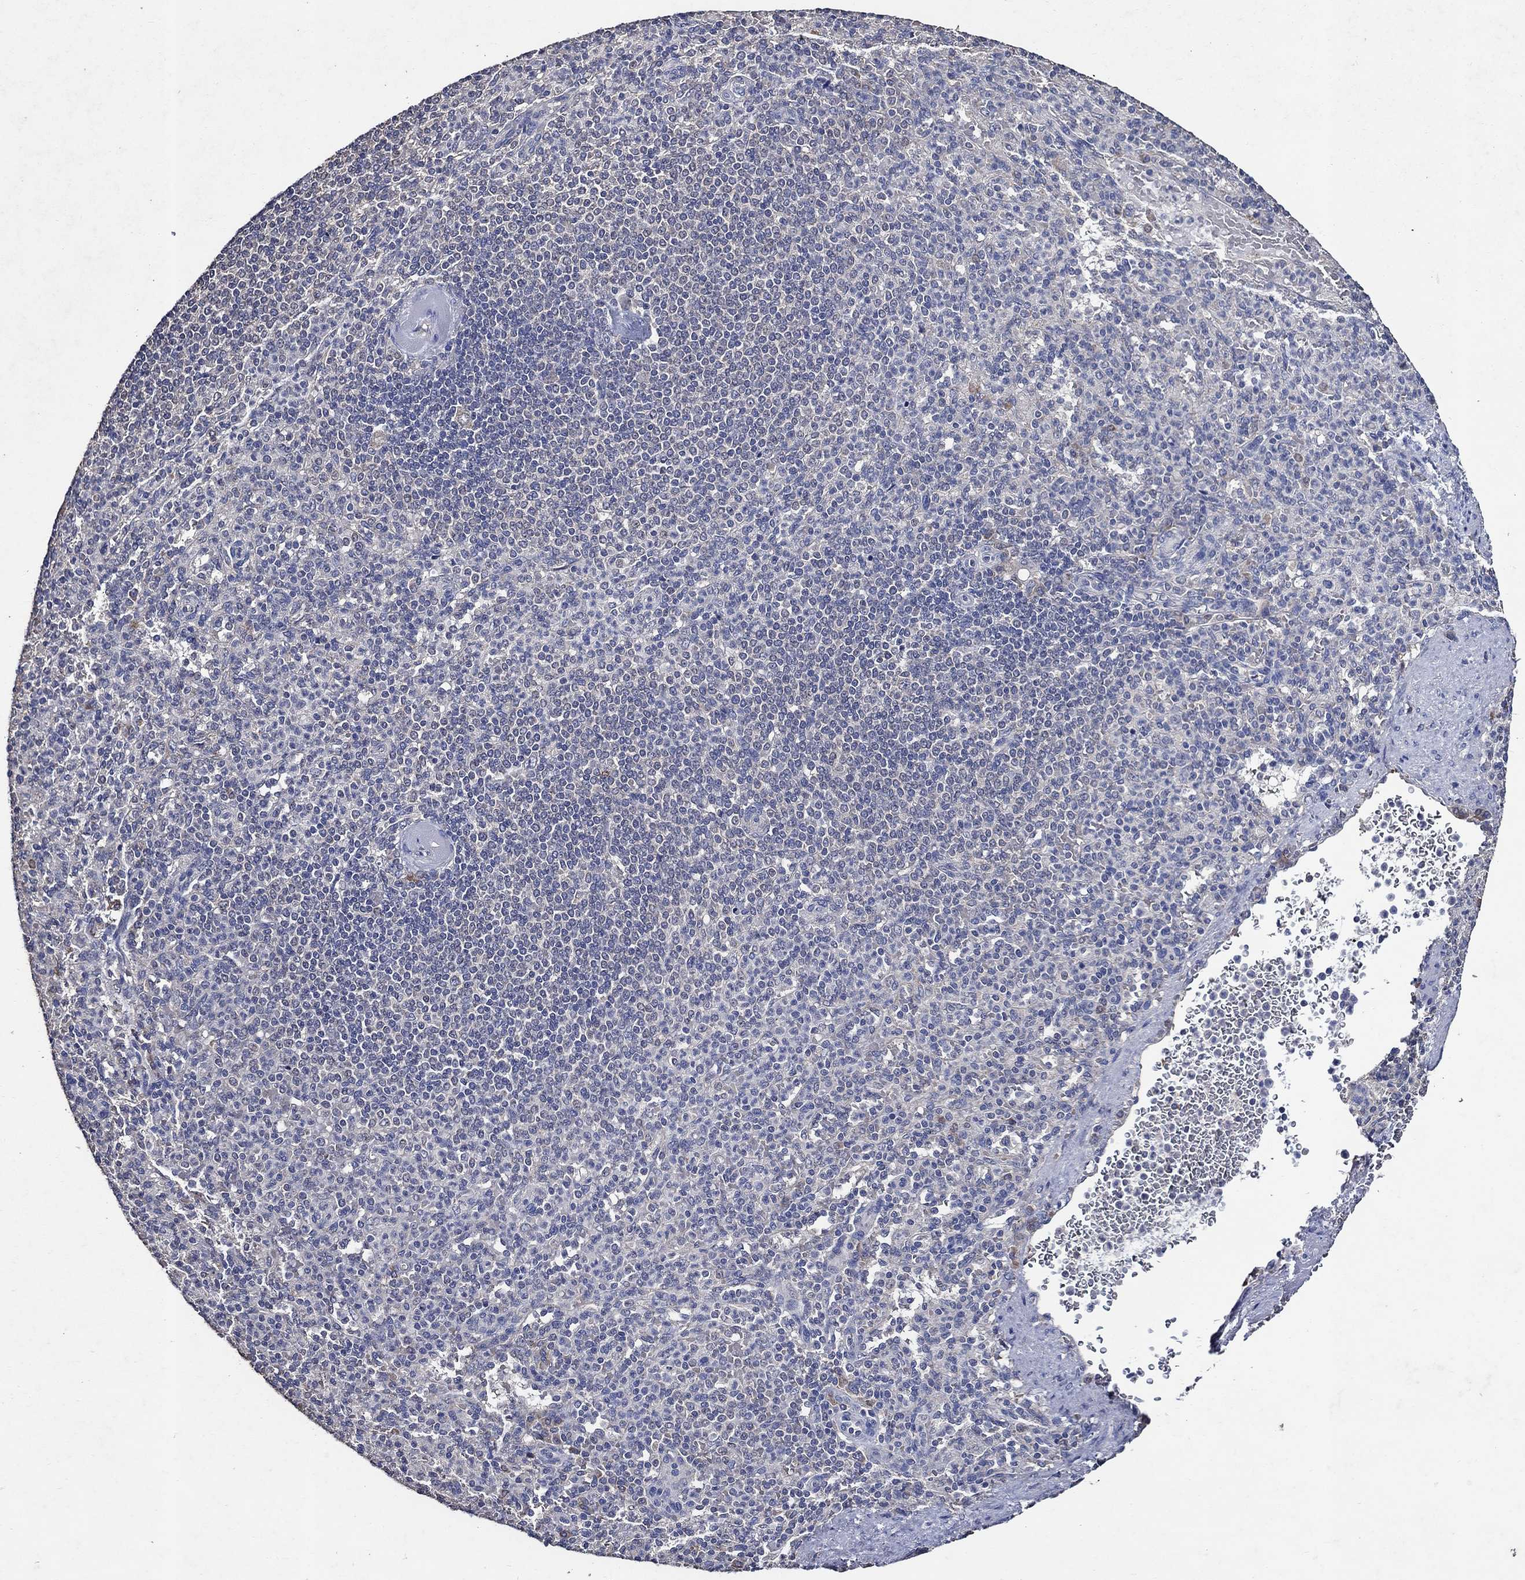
{"staining": {"intensity": "moderate", "quantity": "<25%", "location": "cytoplasmic/membranous"}, "tissue": "spleen", "cell_type": "Cells in red pulp", "image_type": "normal", "snomed": [{"axis": "morphology", "description": "Normal tissue, NOS"}, {"axis": "topography", "description": "Spleen"}], "caption": "Cells in red pulp display moderate cytoplasmic/membranous staining in approximately <25% of cells in unremarkable spleen.", "gene": "HAP1", "patient": {"sex": "female", "age": 74}}